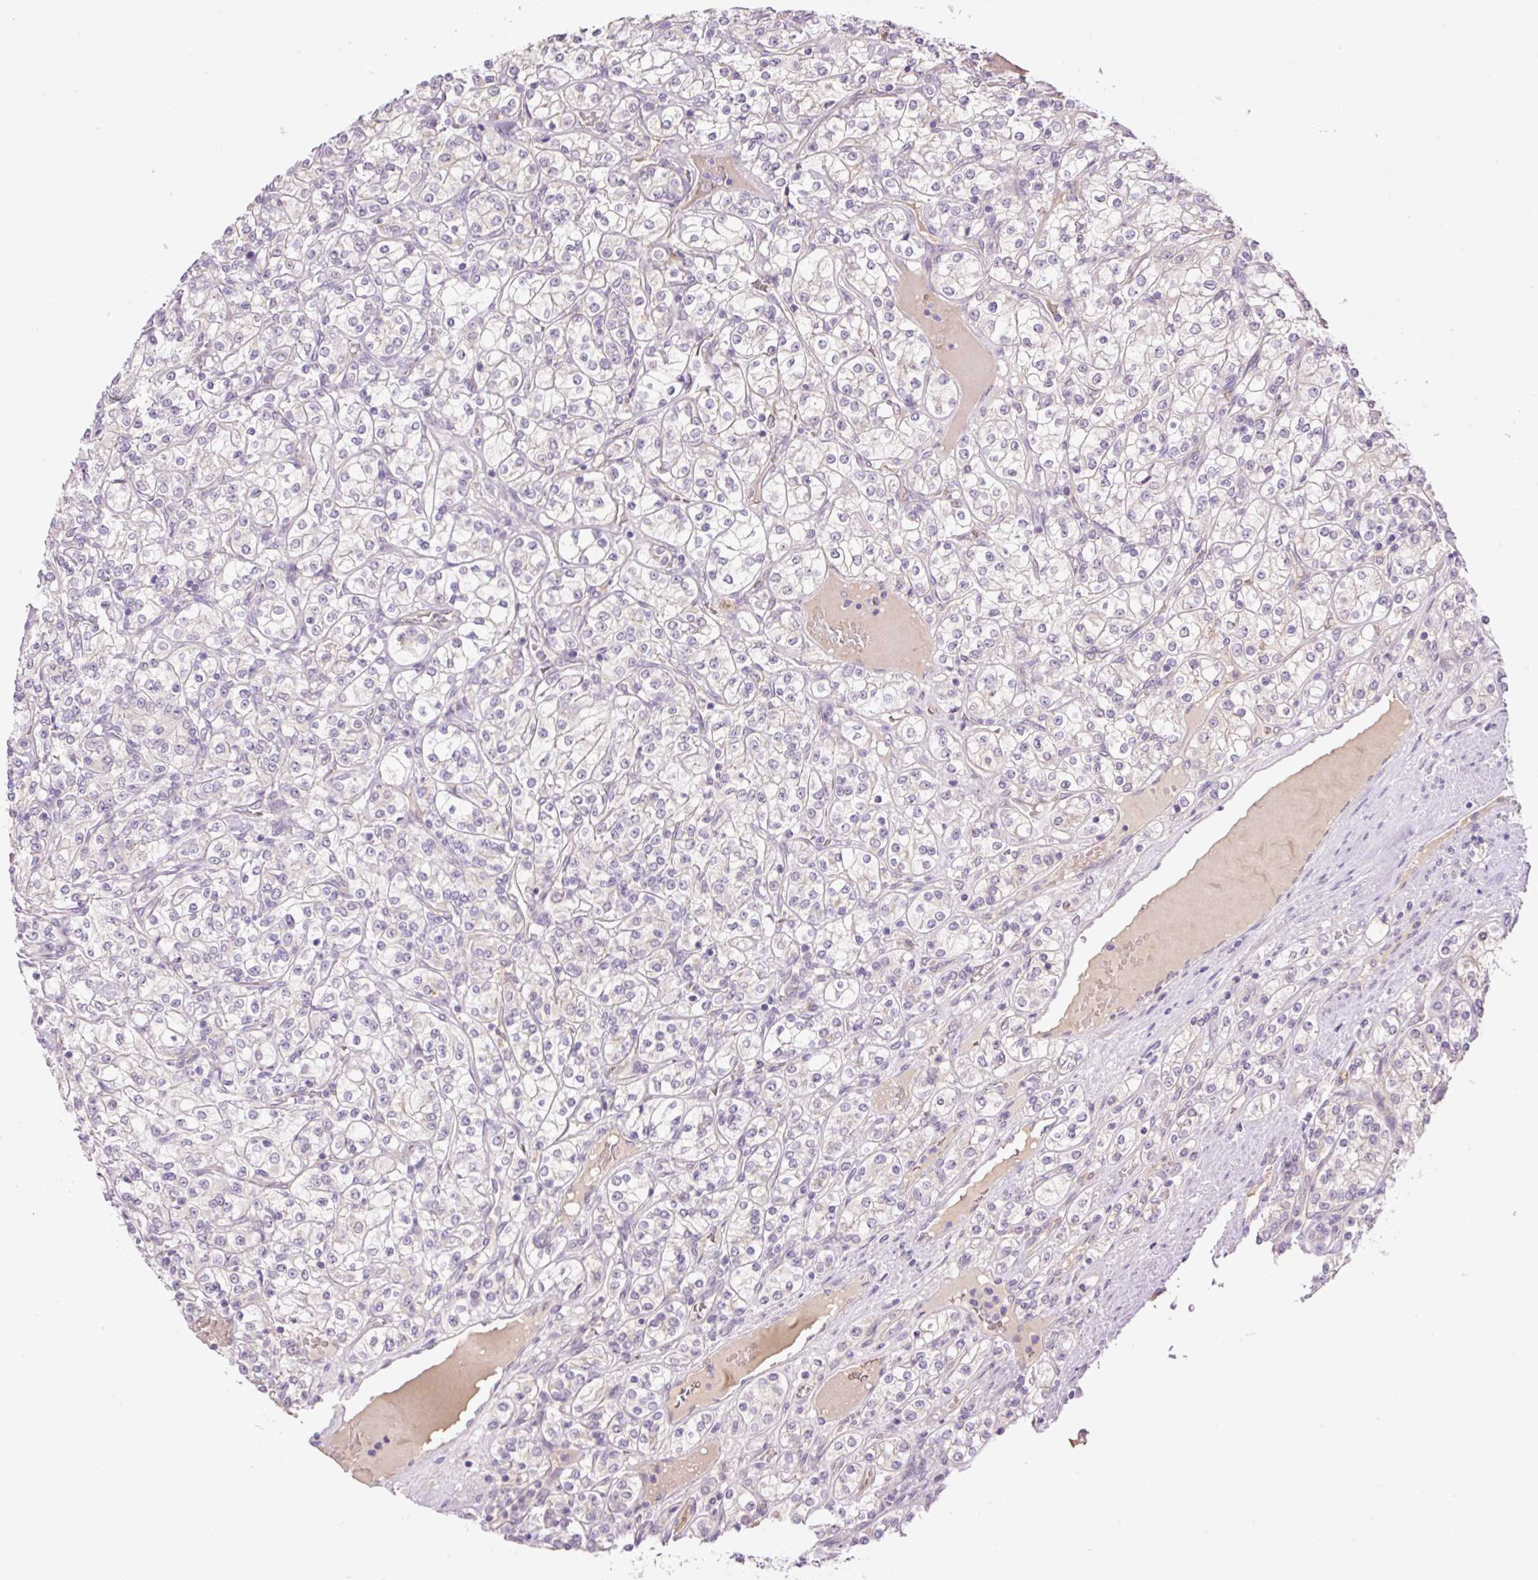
{"staining": {"intensity": "negative", "quantity": "none", "location": "none"}, "tissue": "renal cancer", "cell_type": "Tumor cells", "image_type": "cancer", "snomed": [{"axis": "morphology", "description": "Adenocarcinoma, NOS"}, {"axis": "topography", "description": "Kidney"}], "caption": "High magnification brightfield microscopy of renal cancer stained with DAB (brown) and counterstained with hematoxylin (blue): tumor cells show no significant expression.", "gene": "HABP4", "patient": {"sex": "male", "age": 77}}